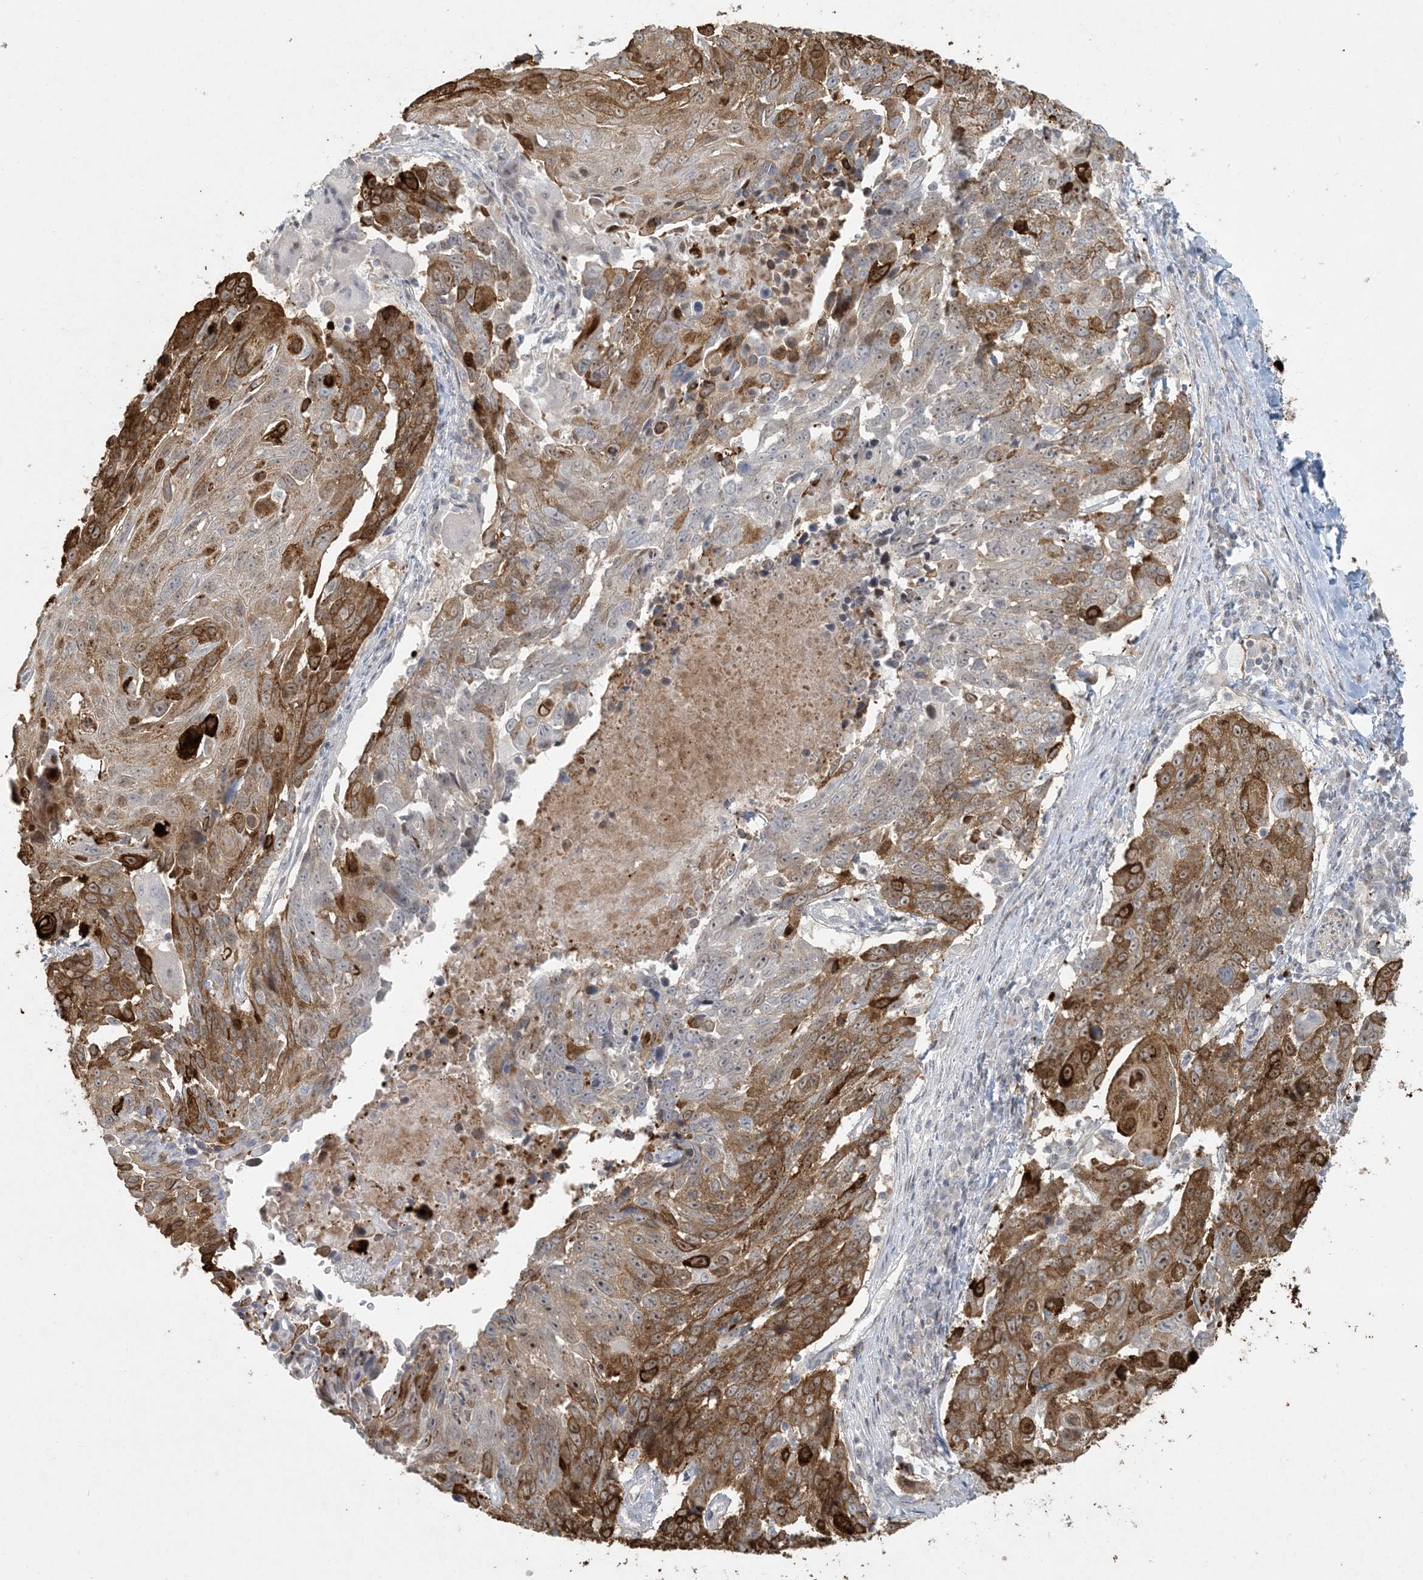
{"staining": {"intensity": "moderate", "quantity": ">75%", "location": "cytoplasmic/membranous"}, "tissue": "lung cancer", "cell_type": "Tumor cells", "image_type": "cancer", "snomed": [{"axis": "morphology", "description": "Squamous cell carcinoma, NOS"}, {"axis": "topography", "description": "Lung"}], "caption": "Immunohistochemical staining of human squamous cell carcinoma (lung) reveals moderate cytoplasmic/membranous protein positivity in approximately >75% of tumor cells.", "gene": "BCORL1", "patient": {"sex": "male", "age": 66}}